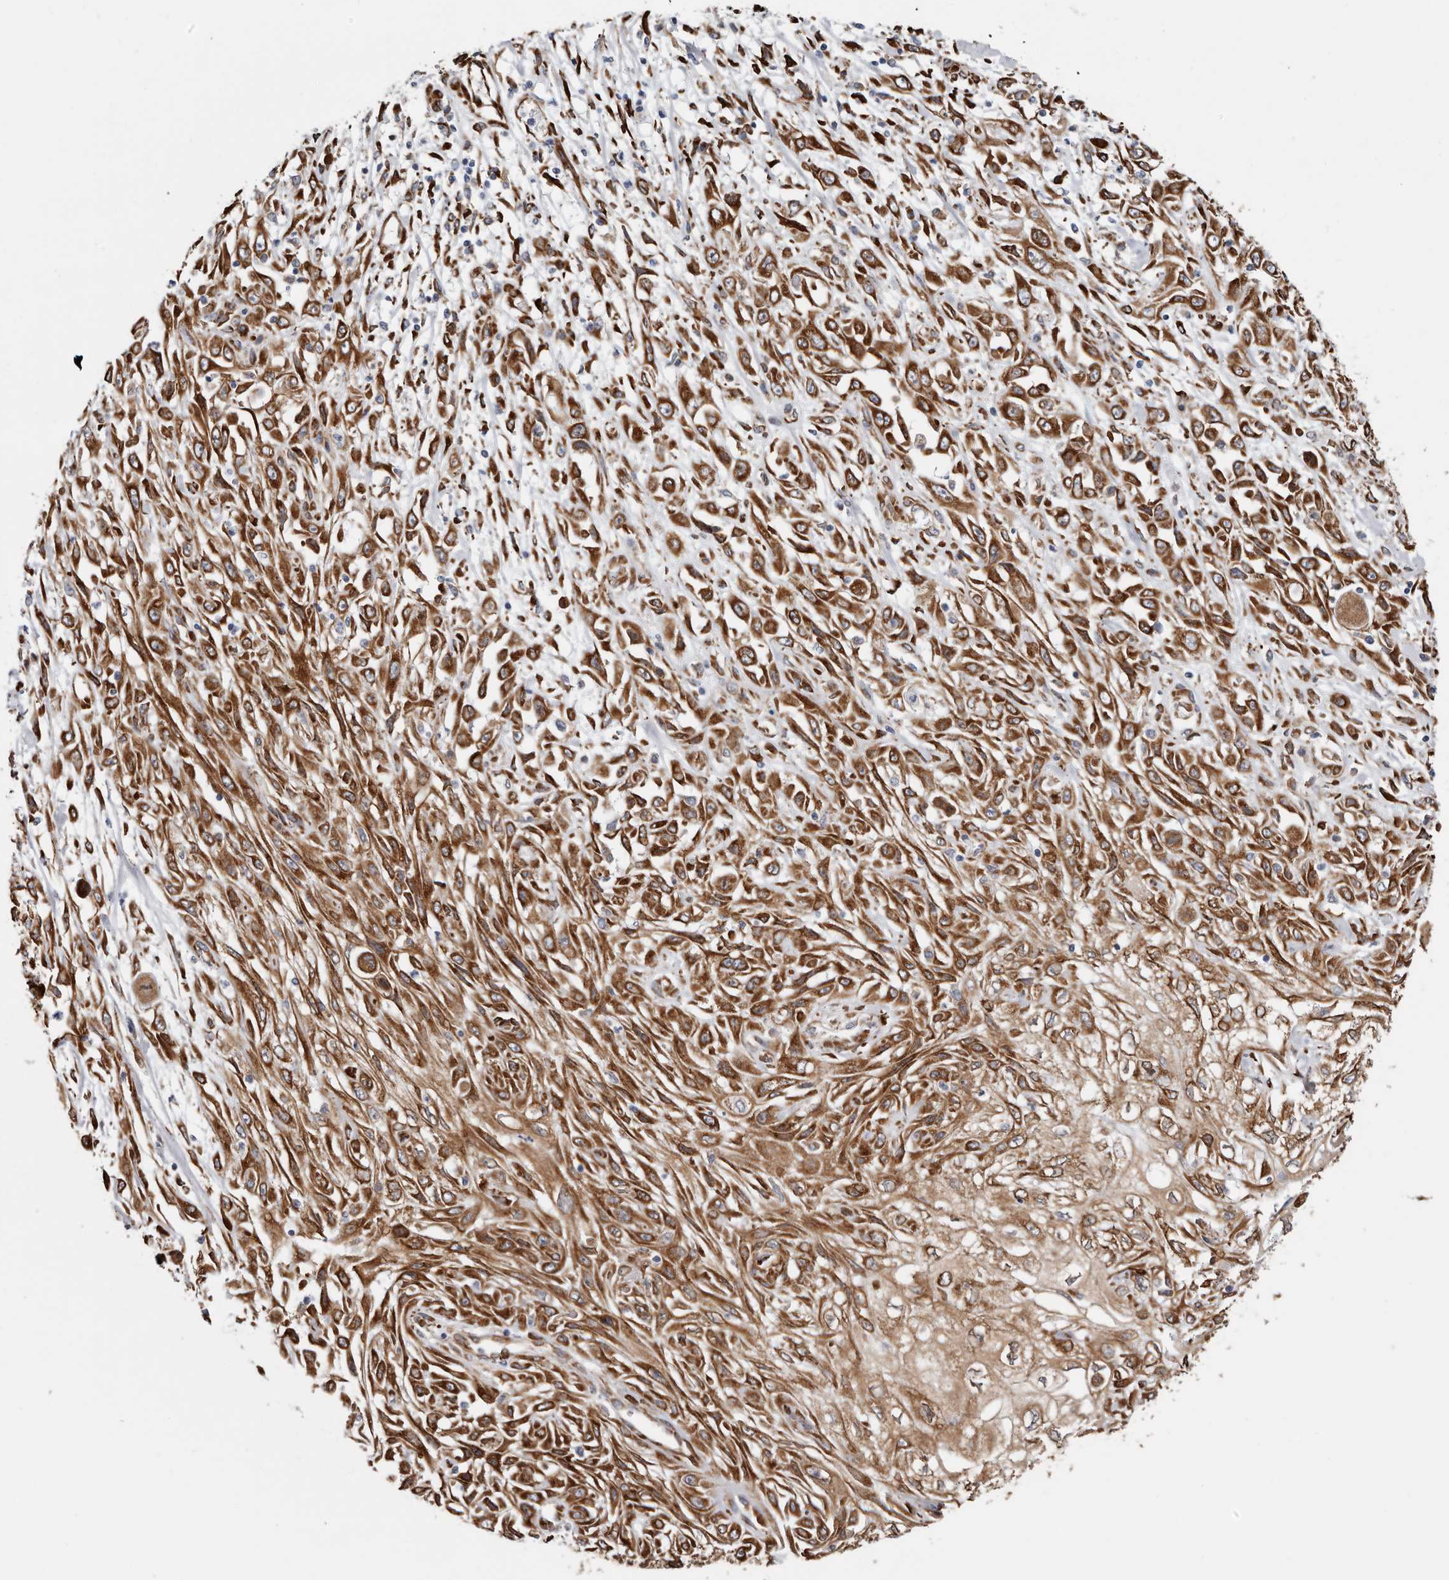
{"staining": {"intensity": "strong", "quantity": ">75%", "location": "cytoplasmic/membranous"}, "tissue": "skin cancer", "cell_type": "Tumor cells", "image_type": "cancer", "snomed": [{"axis": "morphology", "description": "Squamous cell carcinoma, NOS"}, {"axis": "morphology", "description": "Squamous cell carcinoma, metastatic, NOS"}, {"axis": "topography", "description": "Skin"}, {"axis": "topography", "description": "Lymph node"}], "caption": "IHC image of human metastatic squamous cell carcinoma (skin) stained for a protein (brown), which demonstrates high levels of strong cytoplasmic/membranous positivity in approximately >75% of tumor cells.", "gene": "SEMA3E", "patient": {"sex": "male", "age": 75}}